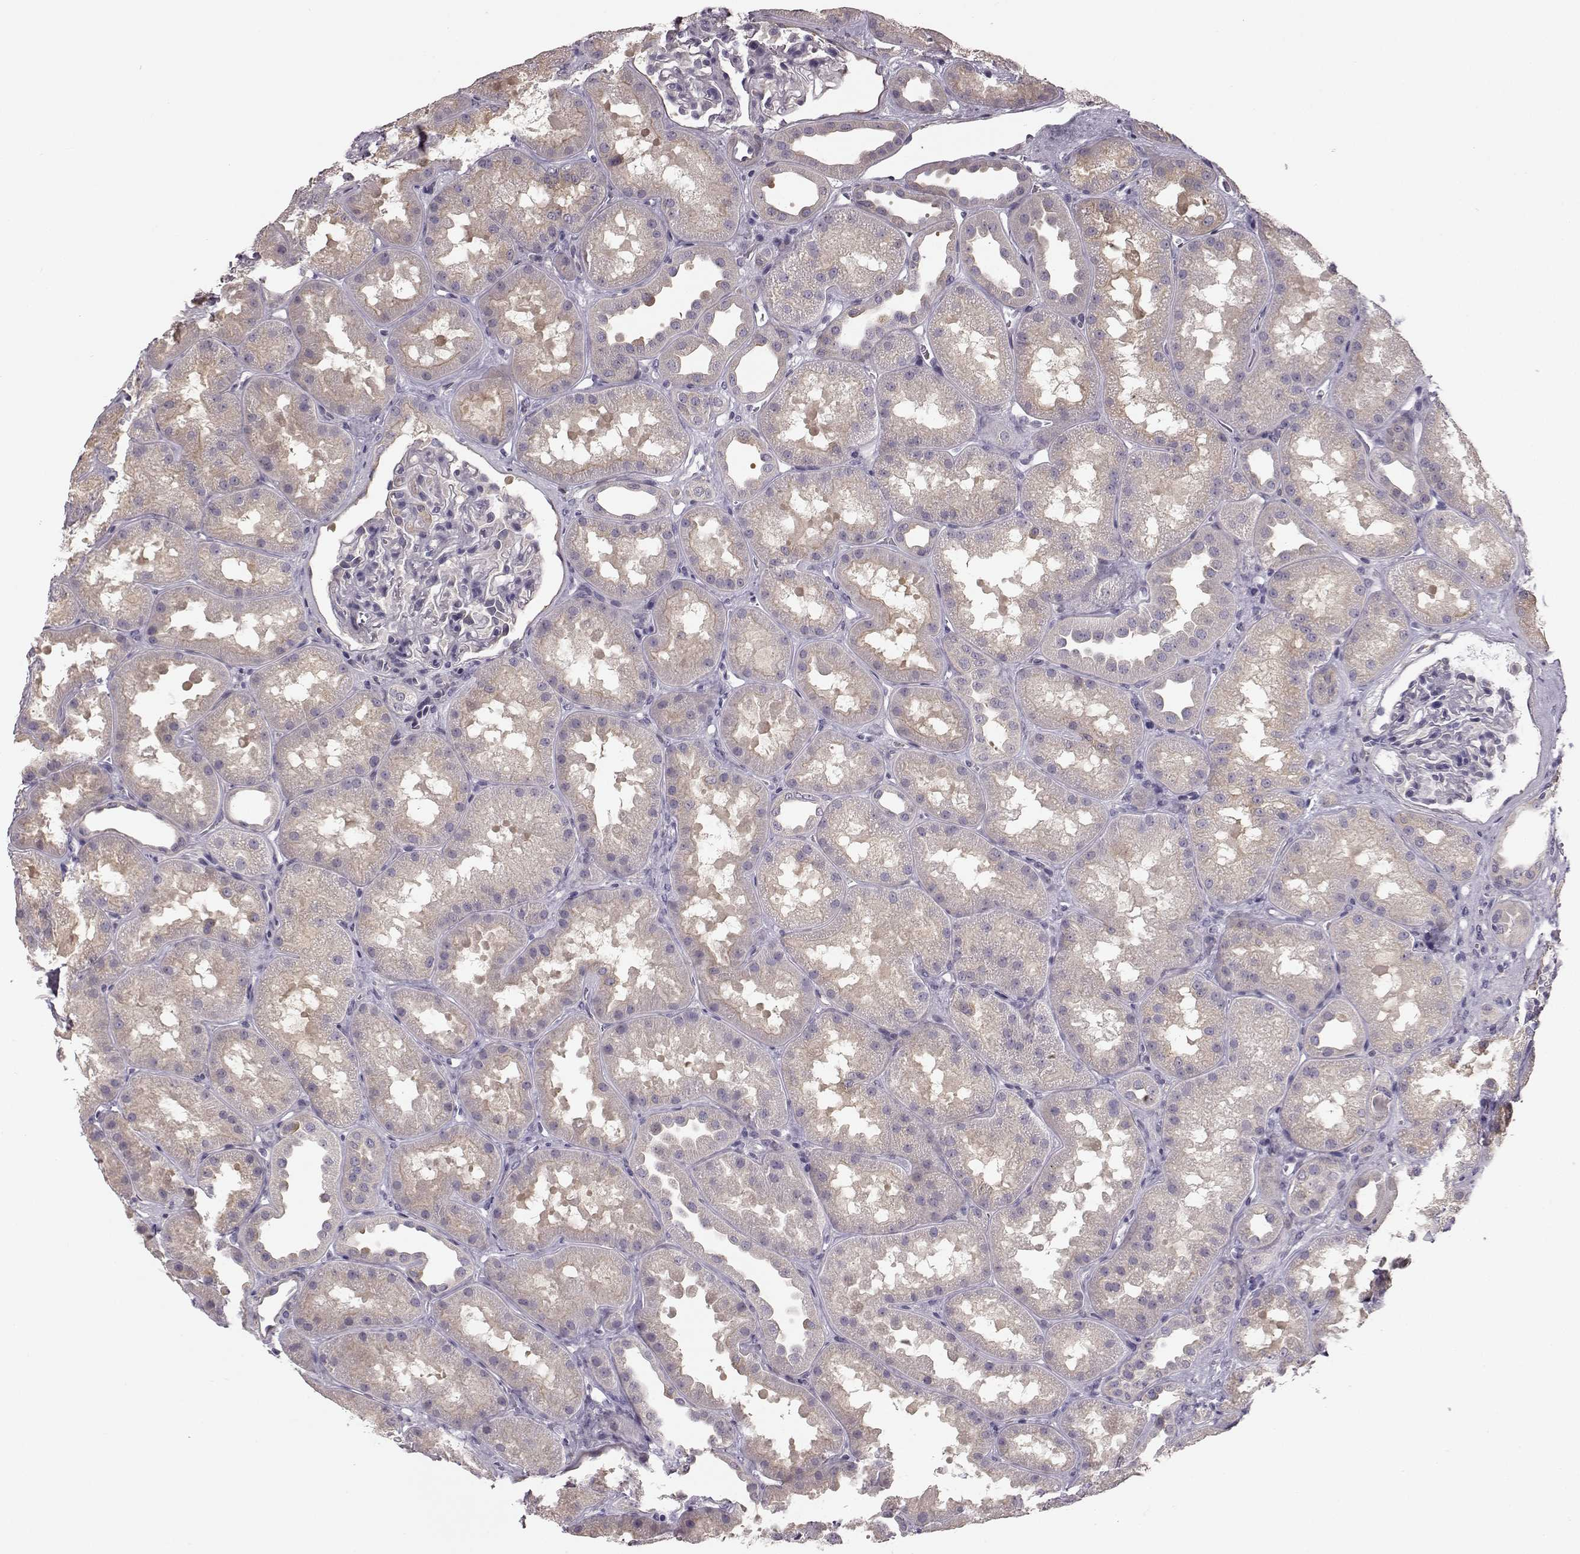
{"staining": {"intensity": "negative", "quantity": "none", "location": "none"}, "tissue": "kidney", "cell_type": "Cells in glomeruli", "image_type": "normal", "snomed": [{"axis": "morphology", "description": "Normal tissue, NOS"}, {"axis": "topography", "description": "Kidney"}], "caption": "Immunohistochemistry micrograph of benign kidney: kidney stained with DAB (3,3'-diaminobenzidine) demonstrates no significant protein expression in cells in glomeruli.", "gene": "GPR50", "patient": {"sex": "male", "age": 61}}